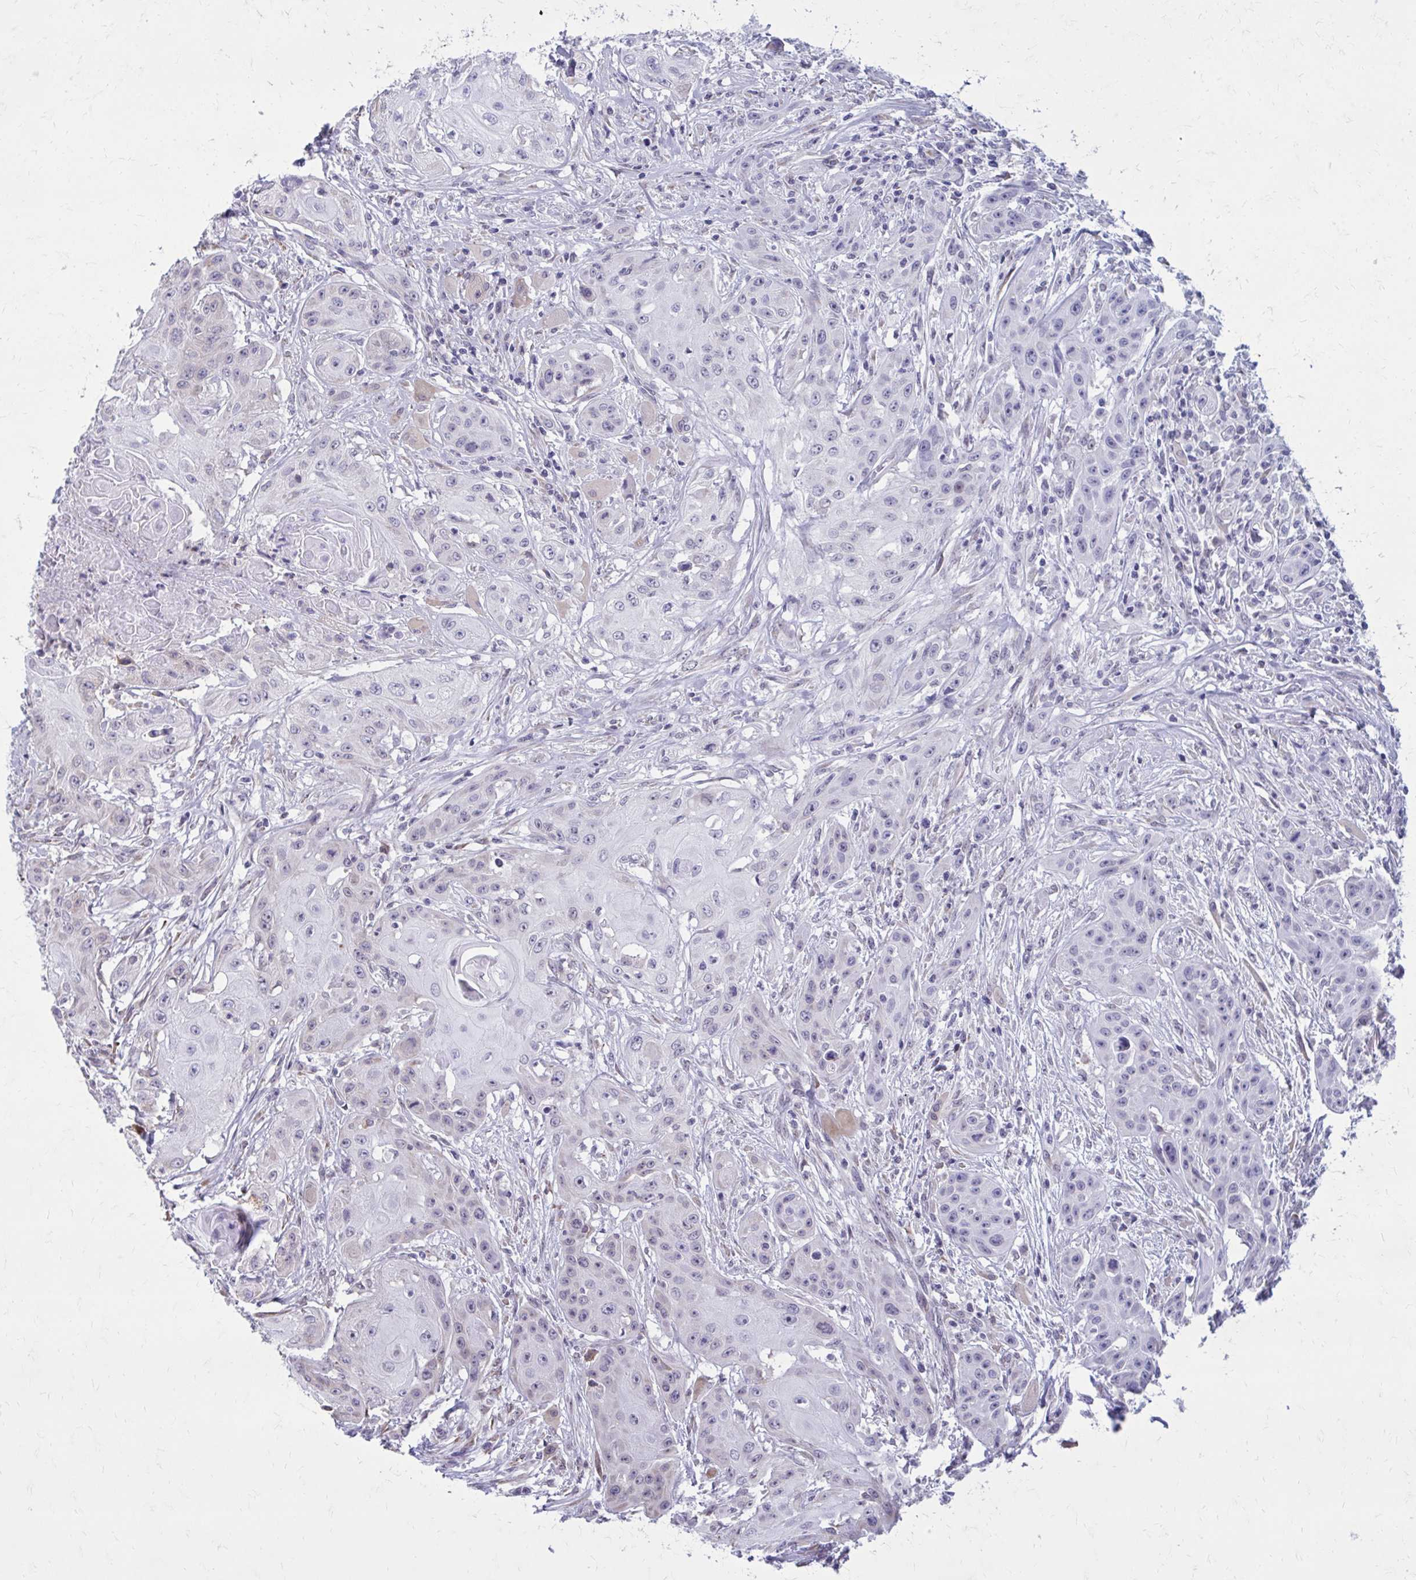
{"staining": {"intensity": "negative", "quantity": "none", "location": "none"}, "tissue": "head and neck cancer", "cell_type": "Tumor cells", "image_type": "cancer", "snomed": [{"axis": "morphology", "description": "Squamous cell carcinoma, NOS"}, {"axis": "topography", "description": "Oral tissue"}, {"axis": "topography", "description": "Head-Neck"}, {"axis": "topography", "description": "Neck, NOS"}], "caption": "A histopathology image of head and neck cancer (squamous cell carcinoma) stained for a protein shows no brown staining in tumor cells. The staining is performed using DAB brown chromogen with nuclei counter-stained in using hematoxylin.", "gene": "PROSER1", "patient": {"sex": "female", "age": 55}}